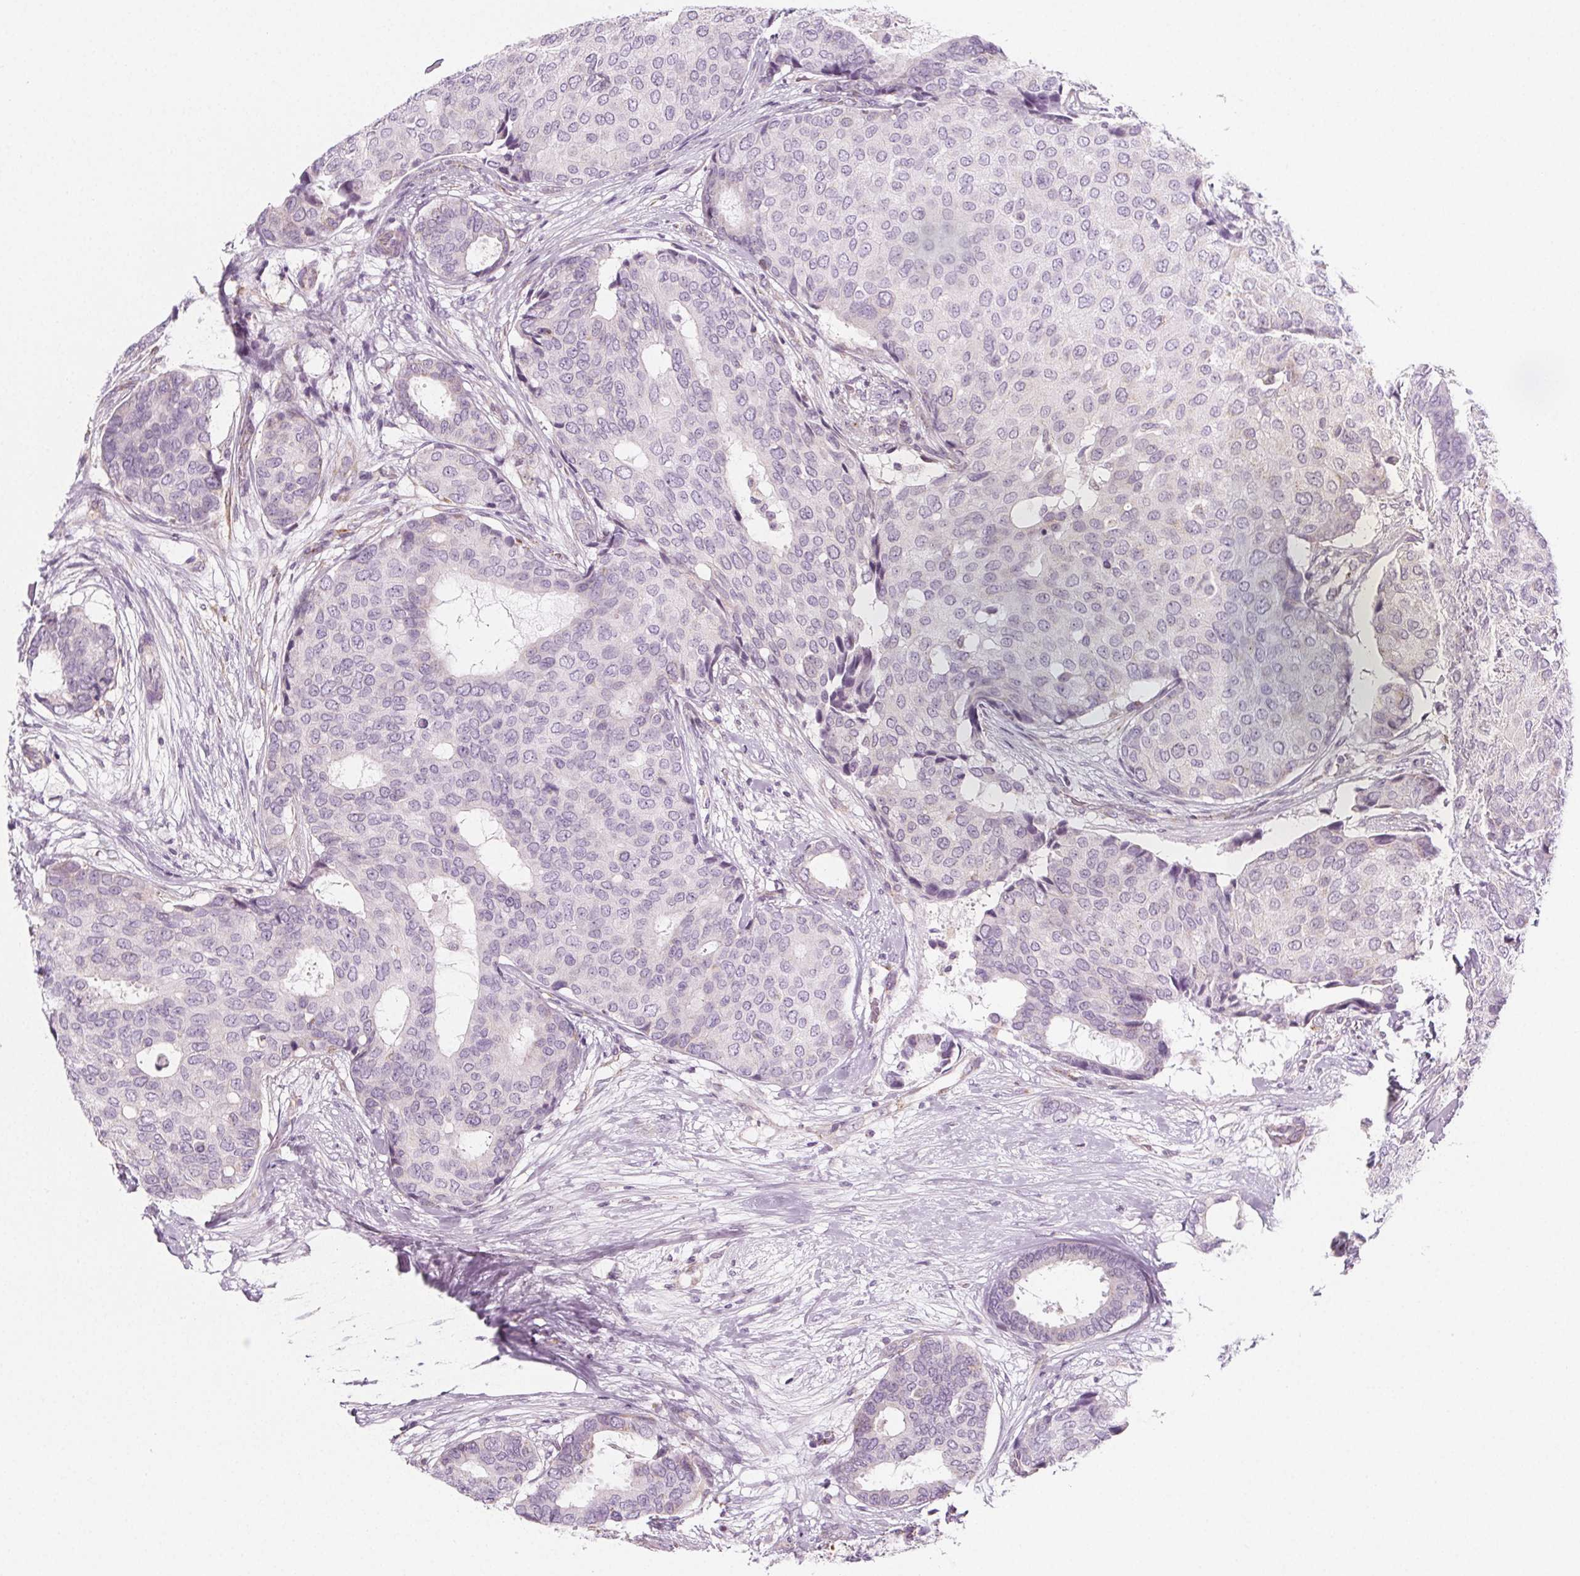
{"staining": {"intensity": "negative", "quantity": "none", "location": "none"}, "tissue": "breast cancer", "cell_type": "Tumor cells", "image_type": "cancer", "snomed": [{"axis": "morphology", "description": "Duct carcinoma"}, {"axis": "topography", "description": "Breast"}], "caption": "High power microscopy micrograph of an IHC histopathology image of breast intraductal carcinoma, revealing no significant positivity in tumor cells. (DAB (3,3'-diaminobenzidine) immunohistochemistry (IHC), high magnification).", "gene": "IL17C", "patient": {"sex": "female", "age": 75}}